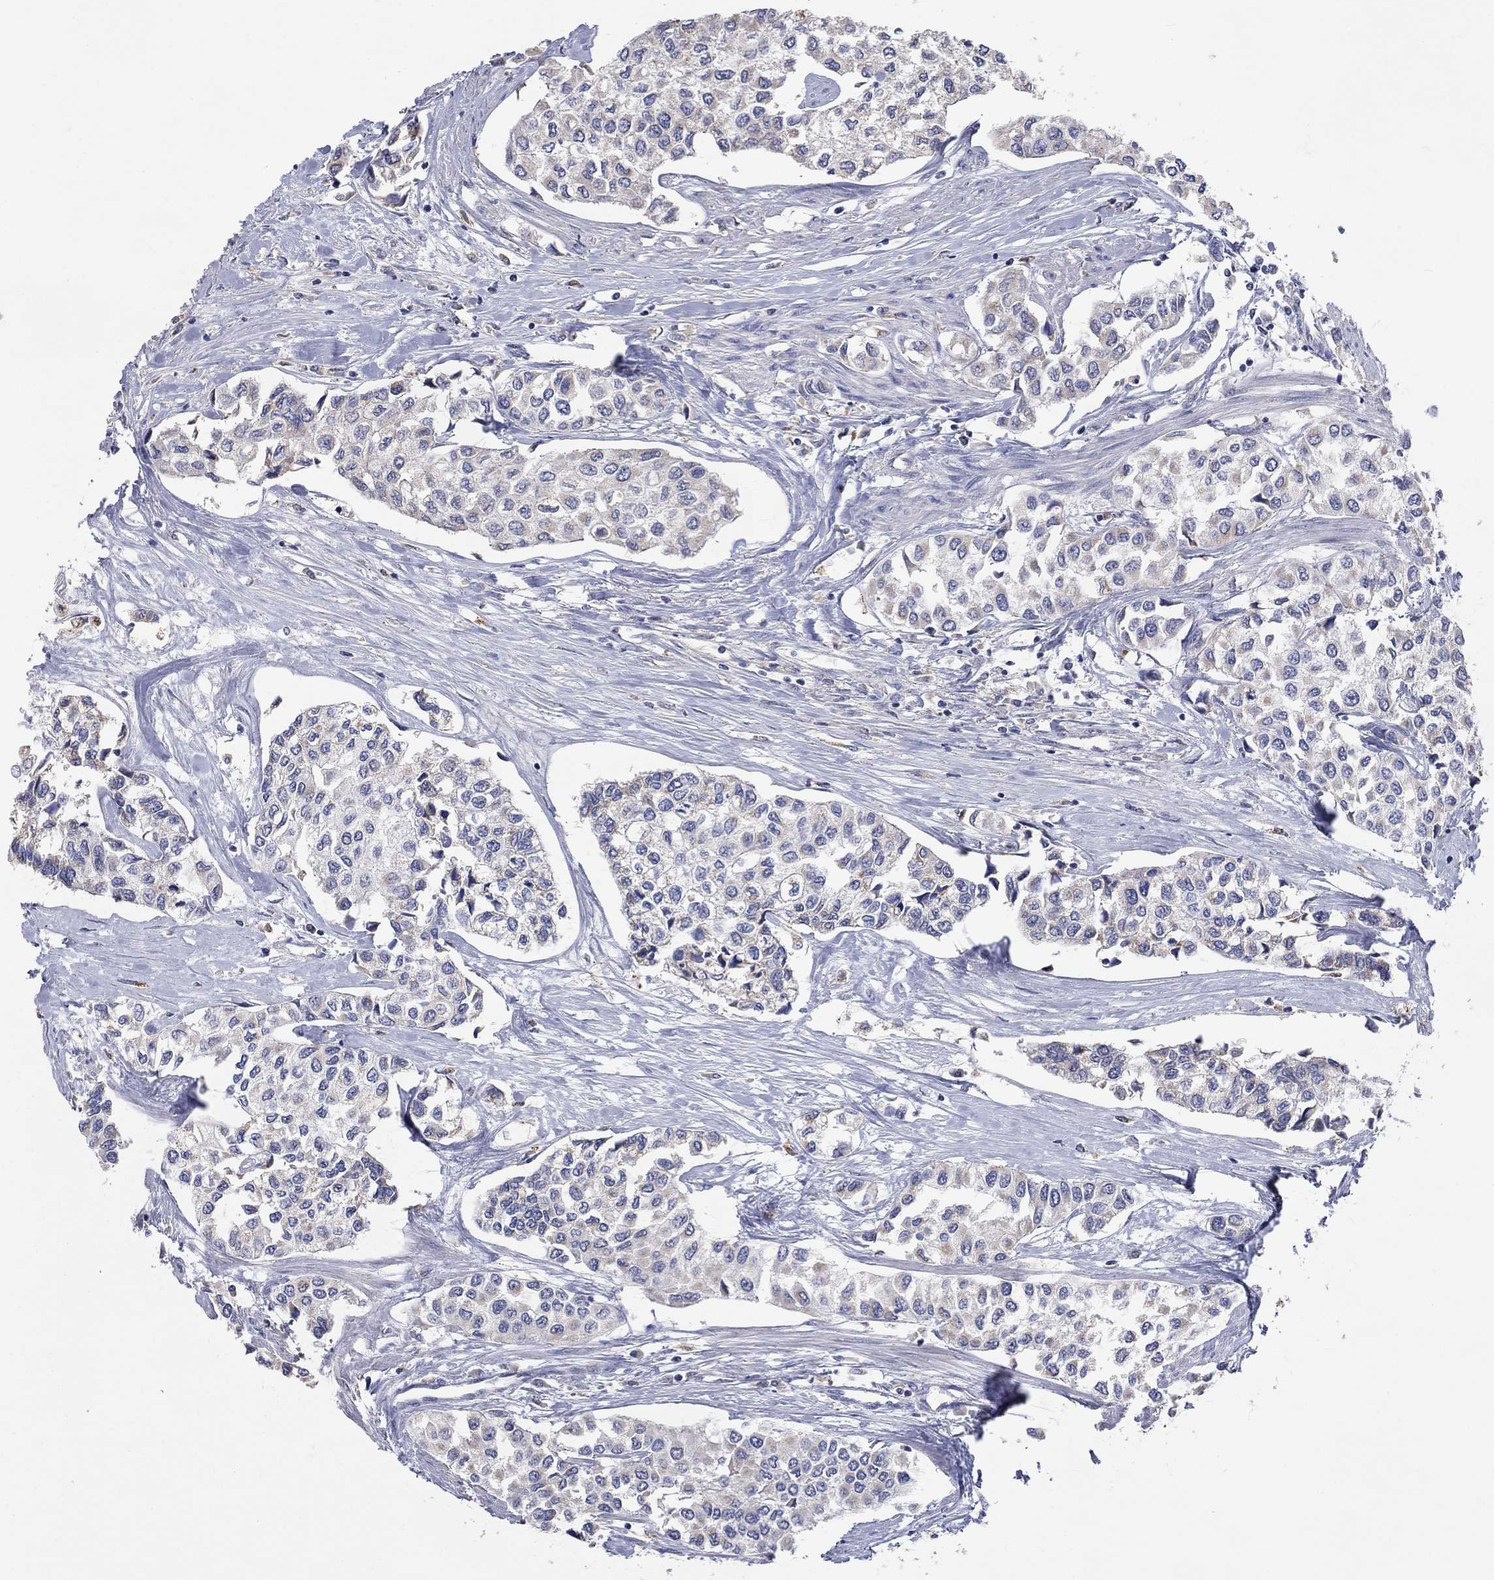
{"staining": {"intensity": "negative", "quantity": "none", "location": "none"}, "tissue": "urothelial cancer", "cell_type": "Tumor cells", "image_type": "cancer", "snomed": [{"axis": "morphology", "description": "Urothelial carcinoma, High grade"}, {"axis": "topography", "description": "Urinary bladder"}], "caption": "Immunohistochemistry (IHC) photomicrograph of neoplastic tissue: human urothelial cancer stained with DAB (3,3'-diaminobenzidine) shows no significant protein staining in tumor cells.", "gene": "UGT8", "patient": {"sex": "male", "age": 73}}